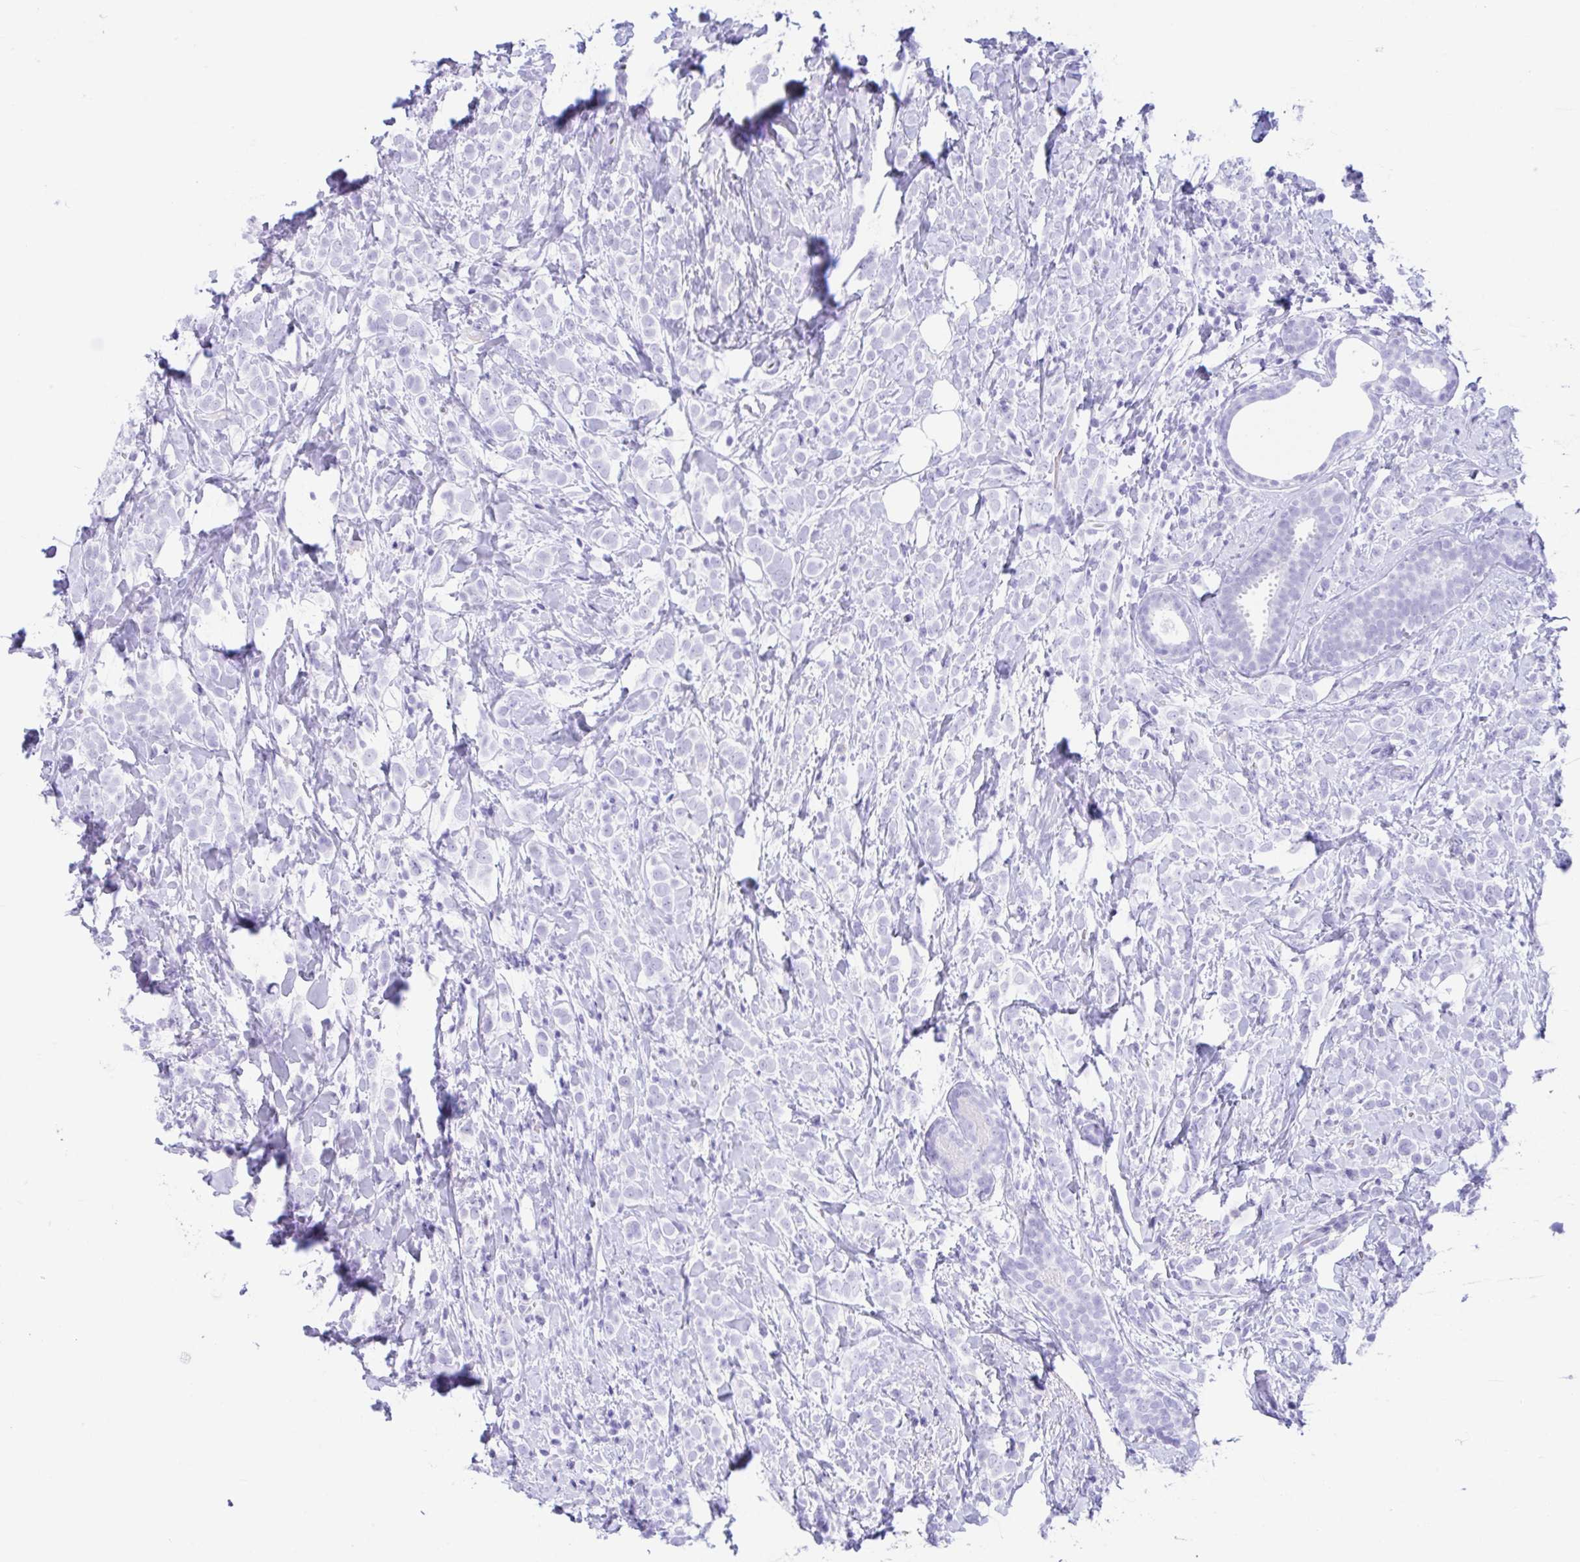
{"staining": {"intensity": "negative", "quantity": "none", "location": "none"}, "tissue": "breast cancer", "cell_type": "Tumor cells", "image_type": "cancer", "snomed": [{"axis": "morphology", "description": "Lobular carcinoma"}, {"axis": "topography", "description": "Breast"}], "caption": "The photomicrograph reveals no significant positivity in tumor cells of lobular carcinoma (breast).", "gene": "CPA1", "patient": {"sex": "female", "age": 49}}